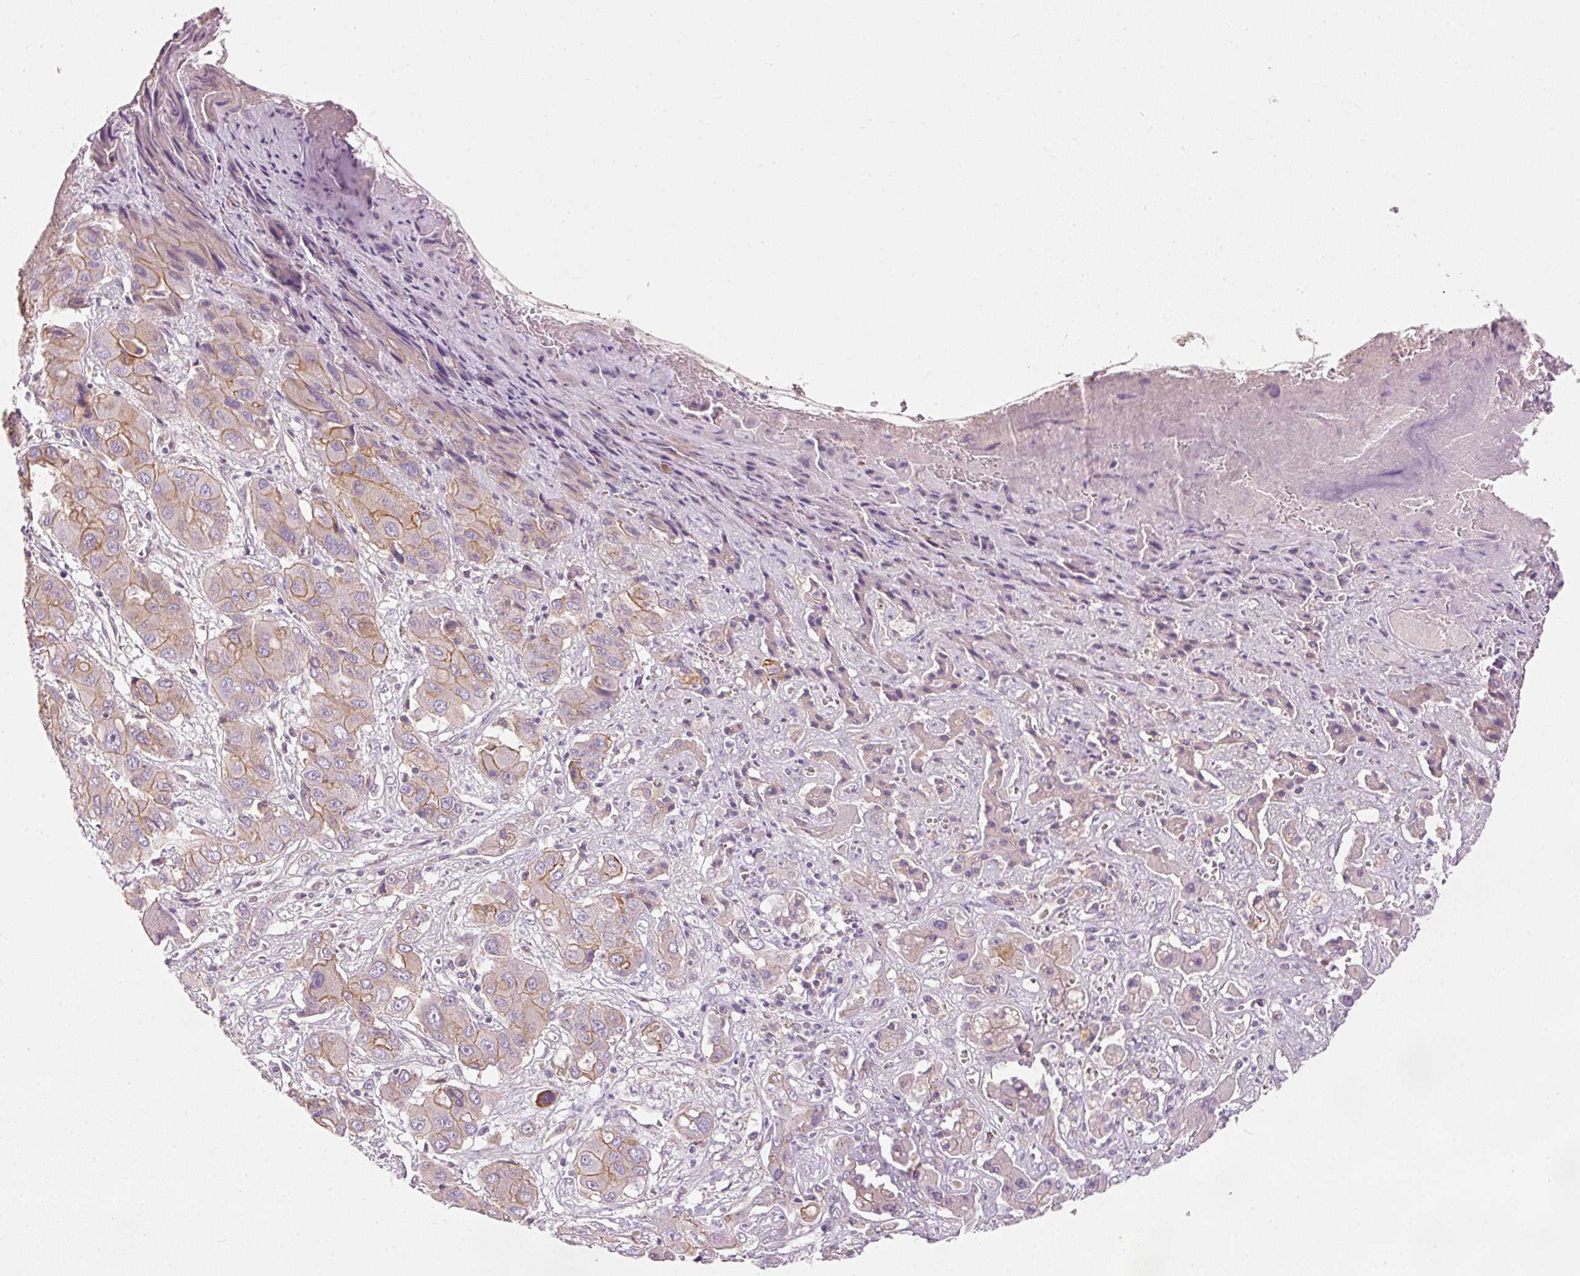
{"staining": {"intensity": "moderate", "quantity": "25%-75%", "location": "cytoplasmic/membranous"}, "tissue": "liver cancer", "cell_type": "Tumor cells", "image_type": "cancer", "snomed": [{"axis": "morphology", "description": "Cholangiocarcinoma"}, {"axis": "topography", "description": "Liver"}], "caption": "Protein expression analysis of human liver cholangiocarcinoma reveals moderate cytoplasmic/membranous expression in about 25%-75% of tumor cells.", "gene": "OSR2", "patient": {"sex": "male", "age": 67}}